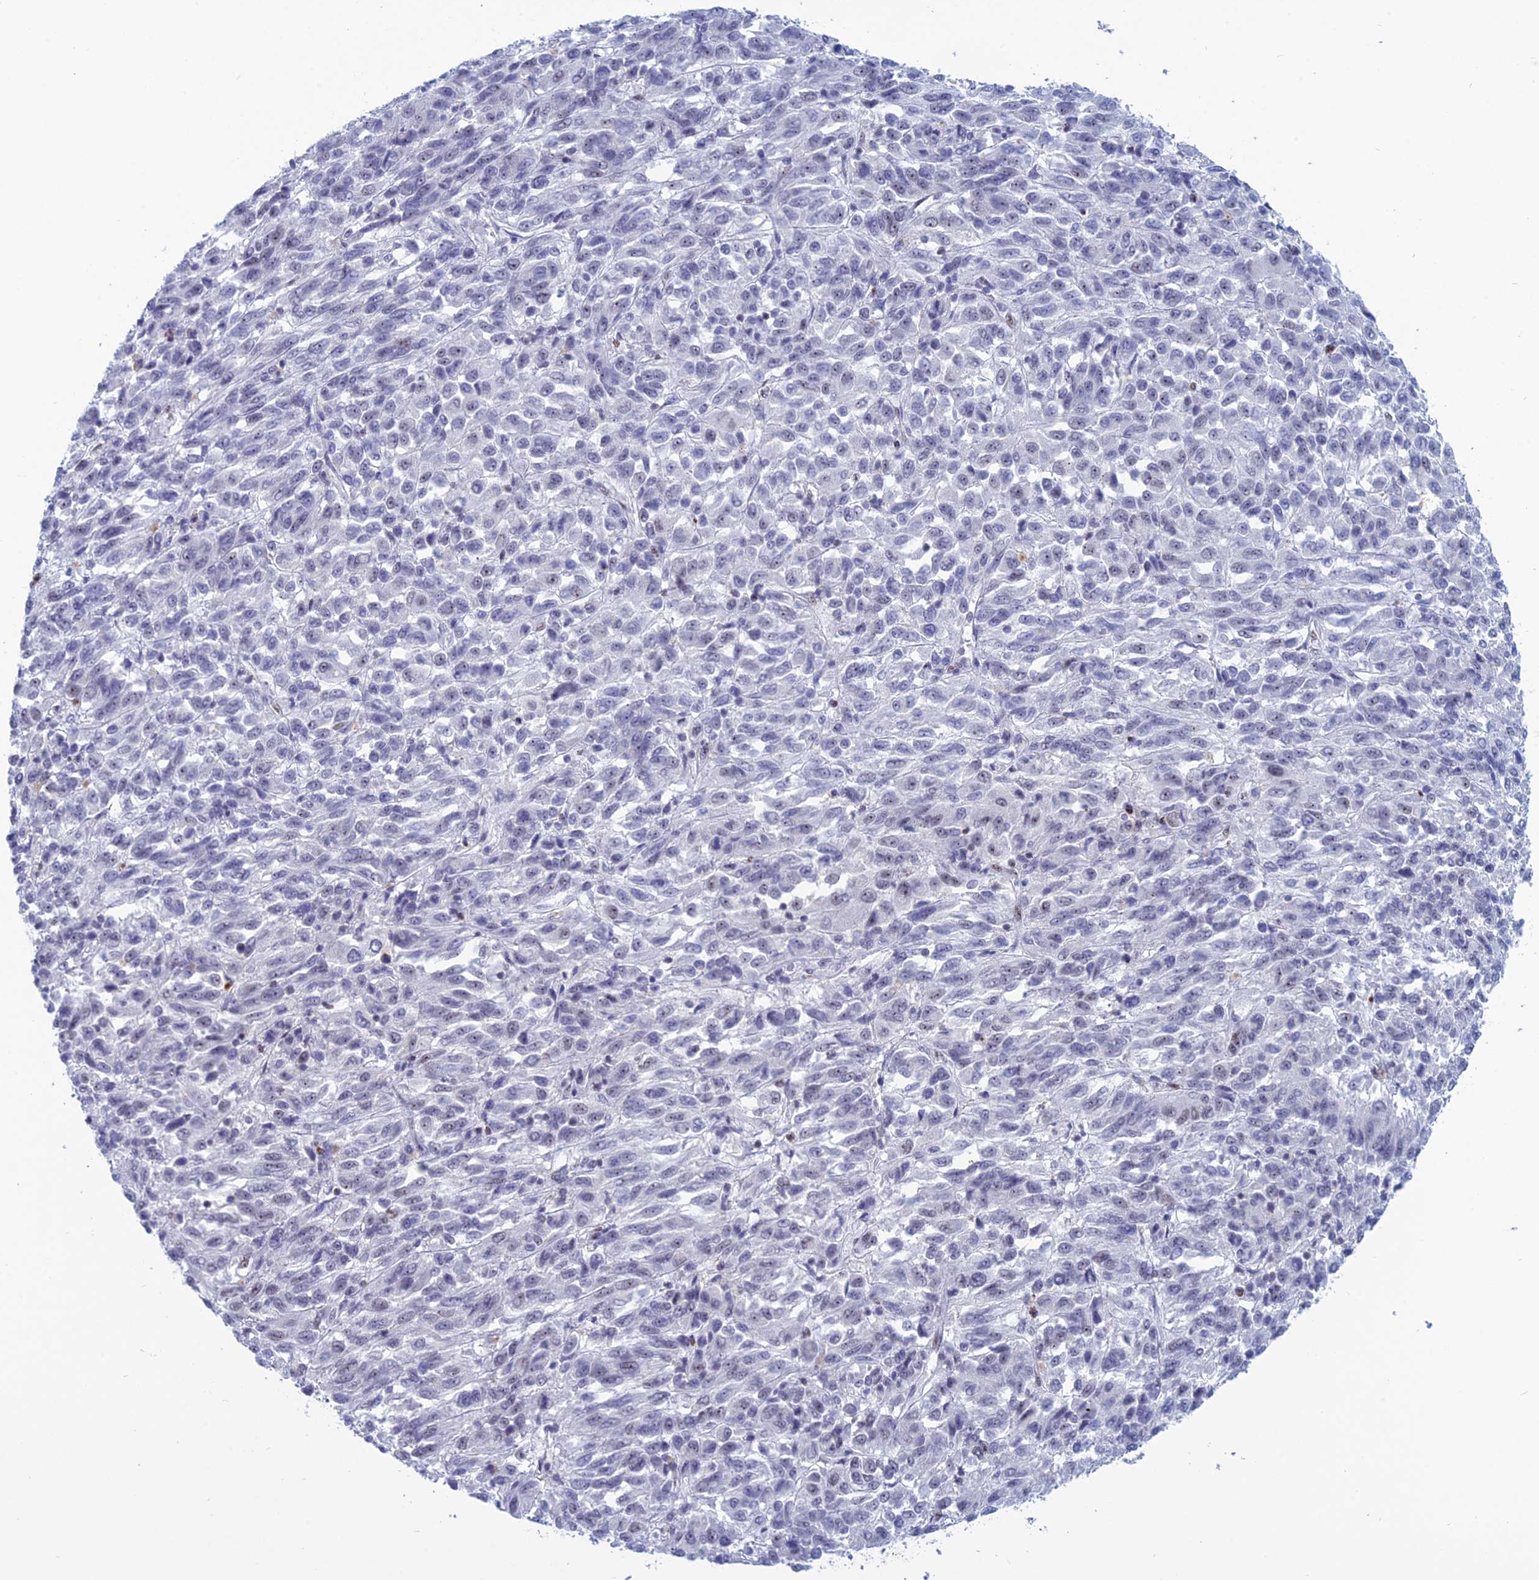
{"staining": {"intensity": "negative", "quantity": "none", "location": "none"}, "tissue": "melanoma", "cell_type": "Tumor cells", "image_type": "cancer", "snomed": [{"axis": "morphology", "description": "Malignant melanoma, Metastatic site"}, {"axis": "topography", "description": "Lung"}], "caption": "IHC of malignant melanoma (metastatic site) shows no positivity in tumor cells.", "gene": "NOL4L", "patient": {"sex": "male", "age": 64}}